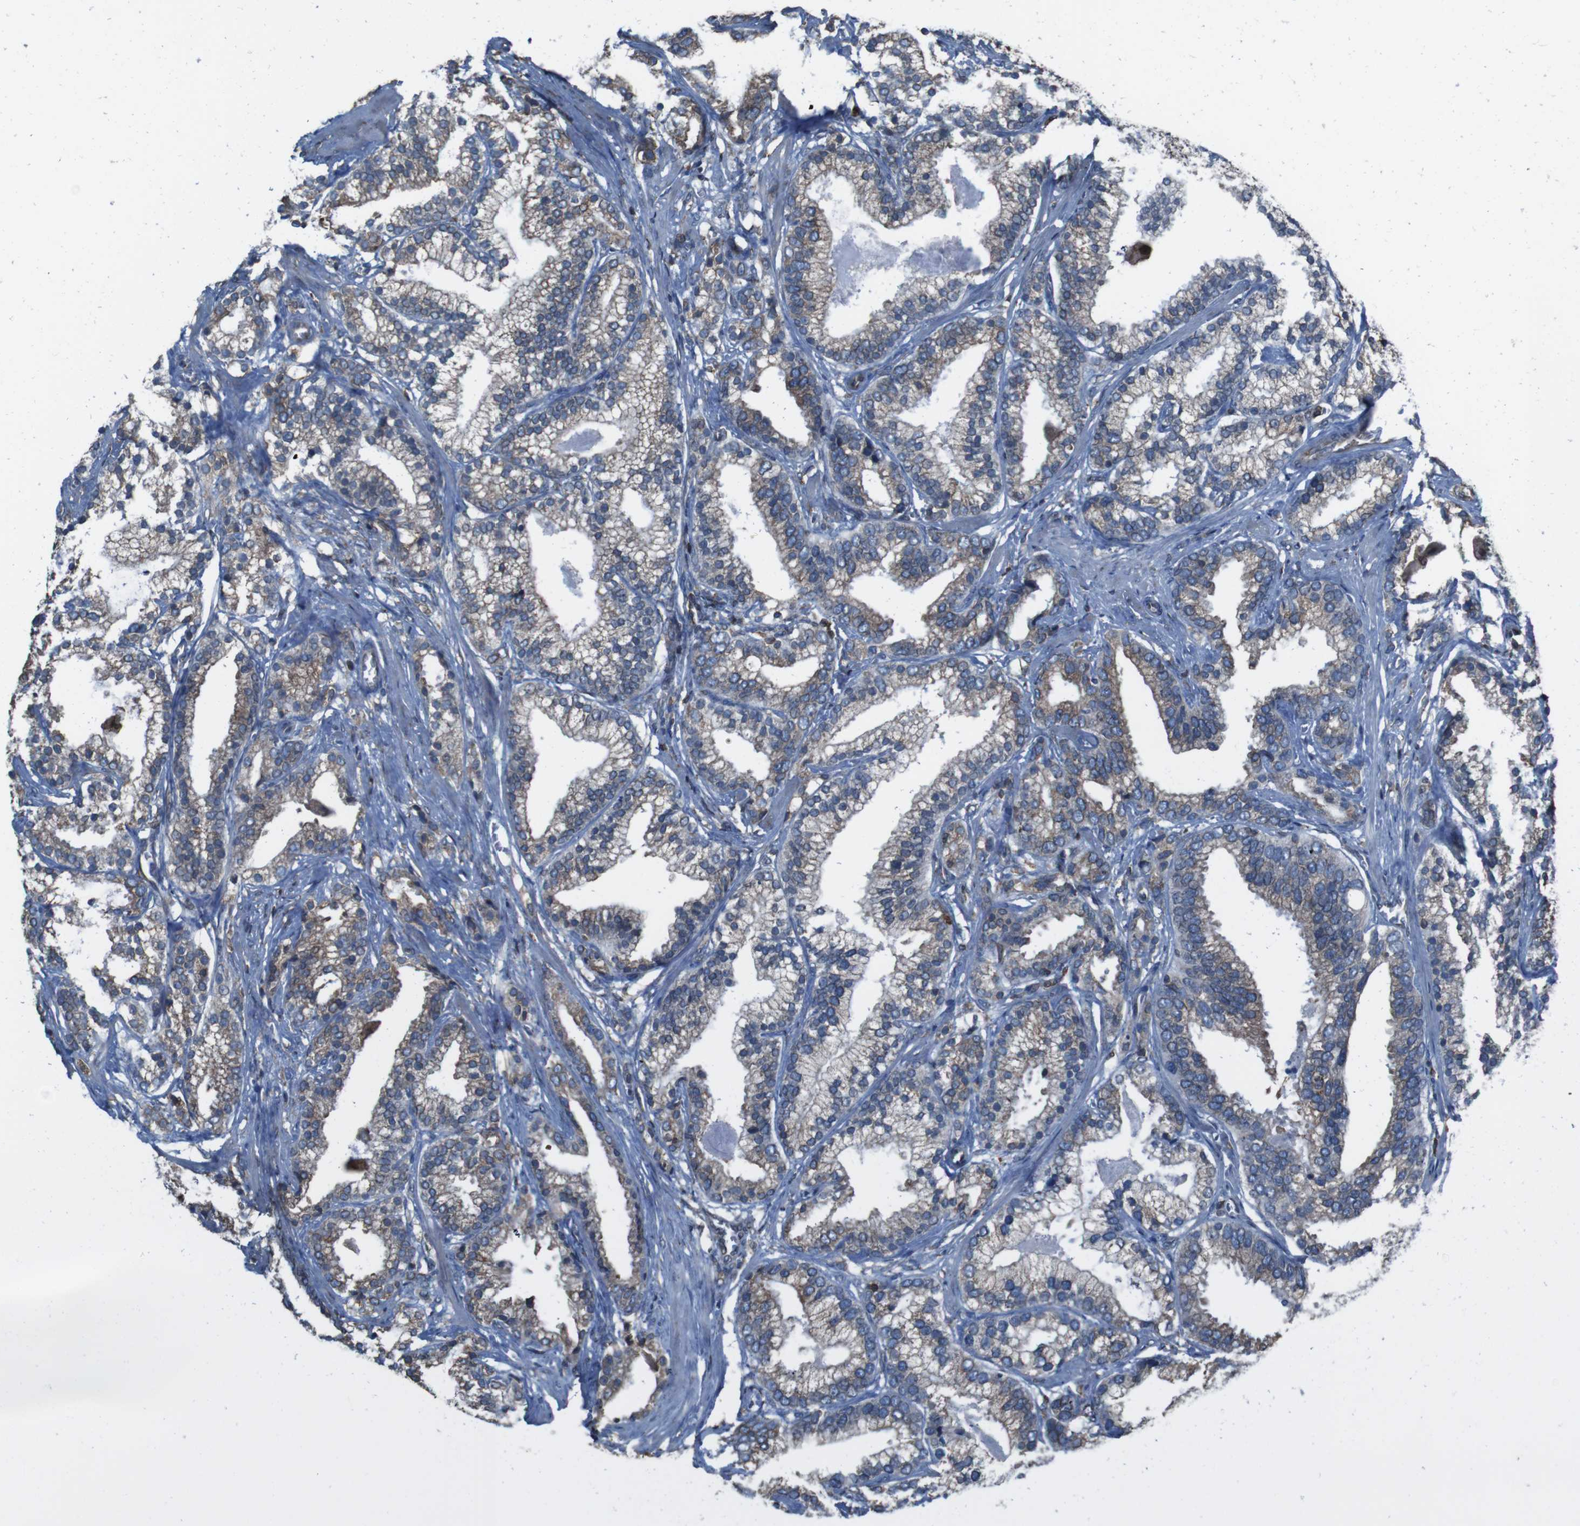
{"staining": {"intensity": "moderate", "quantity": "25%-75%", "location": "cytoplasmic/membranous"}, "tissue": "prostate cancer", "cell_type": "Tumor cells", "image_type": "cancer", "snomed": [{"axis": "morphology", "description": "Adenocarcinoma, Low grade"}, {"axis": "topography", "description": "Prostate"}], "caption": "This is an image of IHC staining of prostate adenocarcinoma (low-grade), which shows moderate staining in the cytoplasmic/membranous of tumor cells.", "gene": "APMAP", "patient": {"sex": "male", "age": 59}}